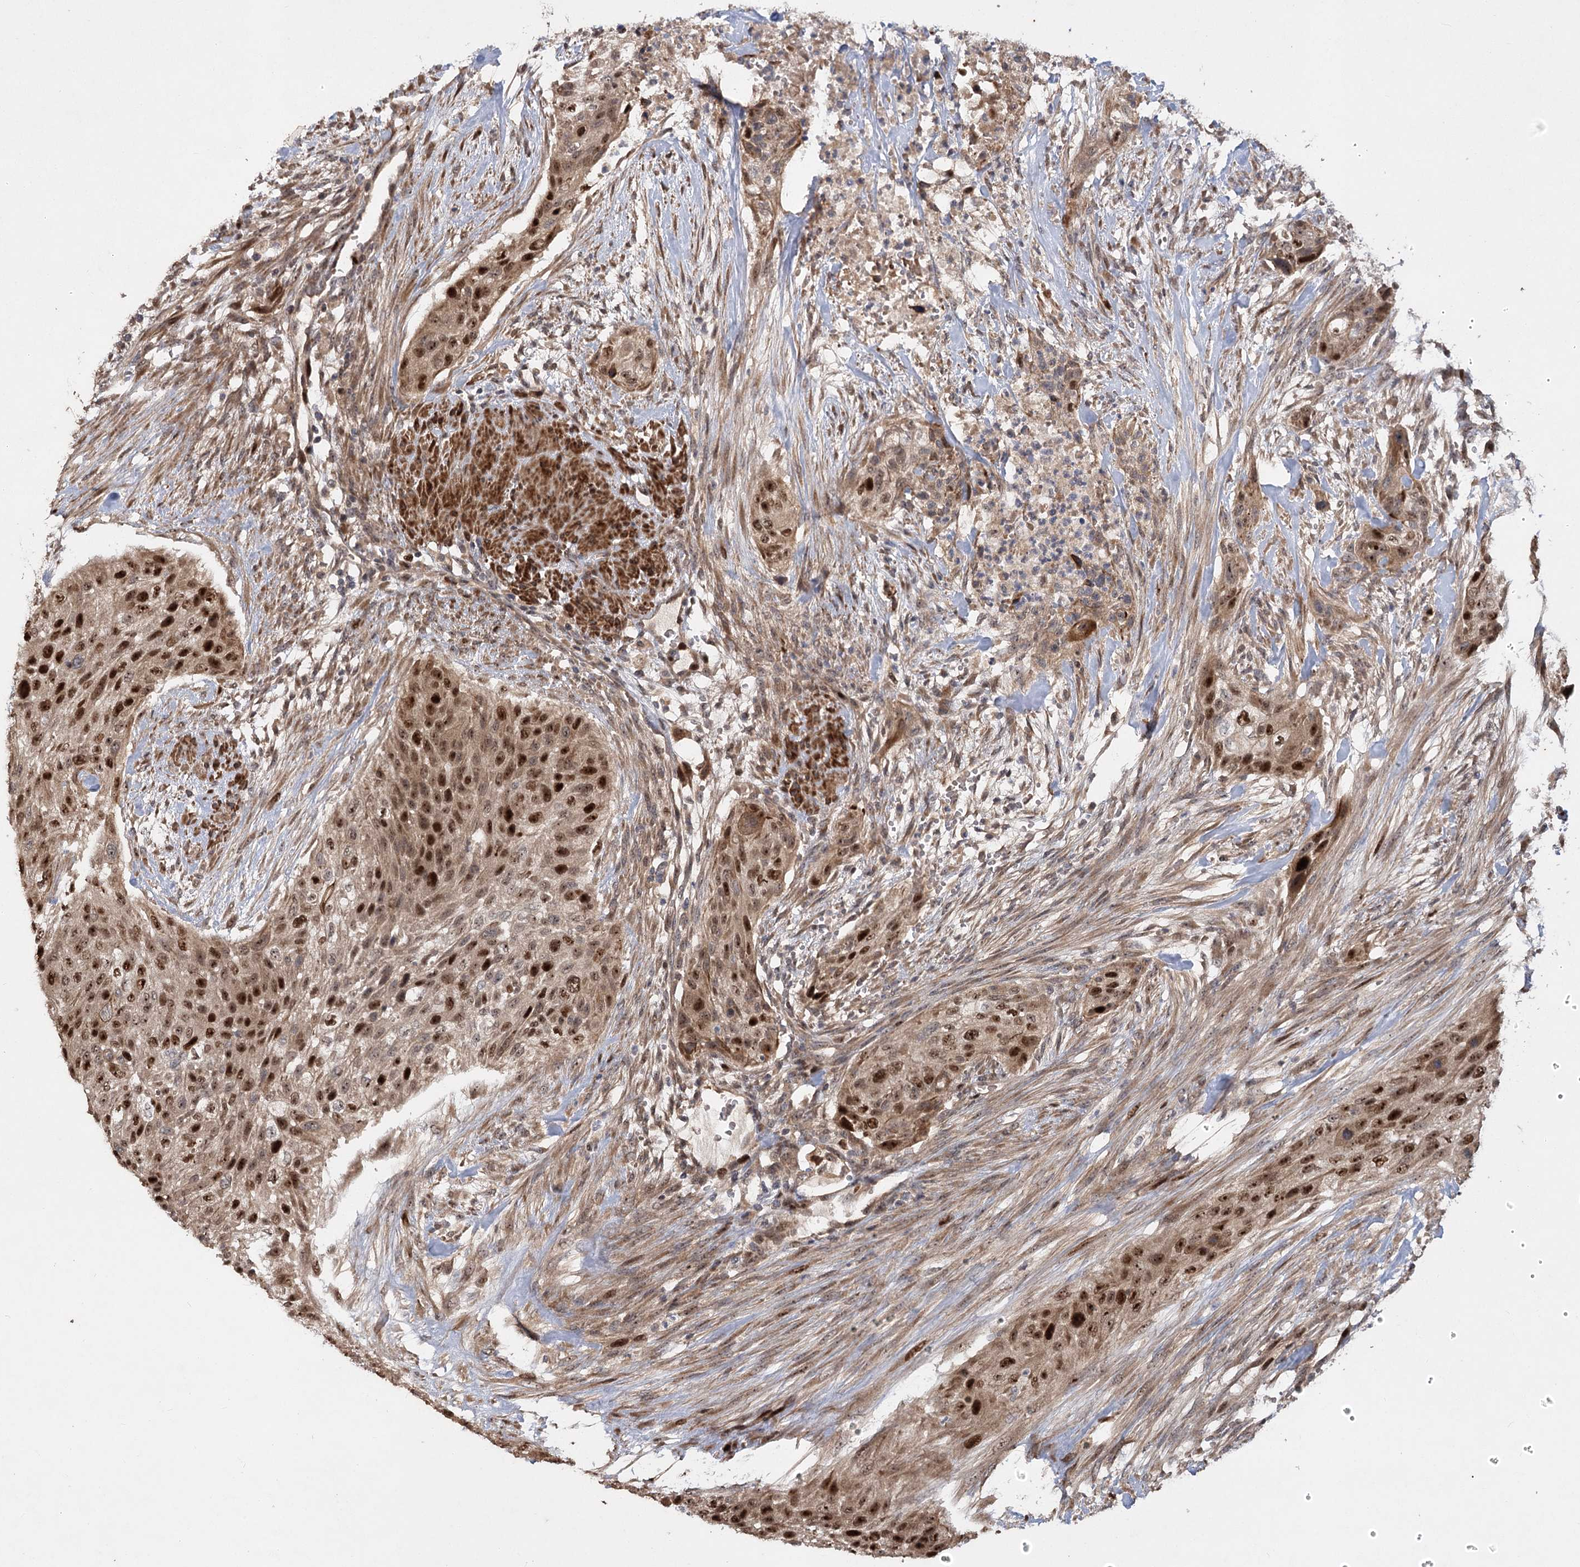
{"staining": {"intensity": "strong", "quantity": "25%-75%", "location": "cytoplasmic/membranous,nuclear"}, "tissue": "urothelial cancer", "cell_type": "Tumor cells", "image_type": "cancer", "snomed": [{"axis": "morphology", "description": "Urothelial carcinoma, High grade"}, {"axis": "topography", "description": "Urinary bladder"}], "caption": "Immunohistochemistry (IHC) (DAB) staining of urothelial cancer shows strong cytoplasmic/membranous and nuclear protein staining in about 25%-75% of tumor cells.", "gene": "PIK3C2A", "patient": {"sex": "male", "age": 35}}